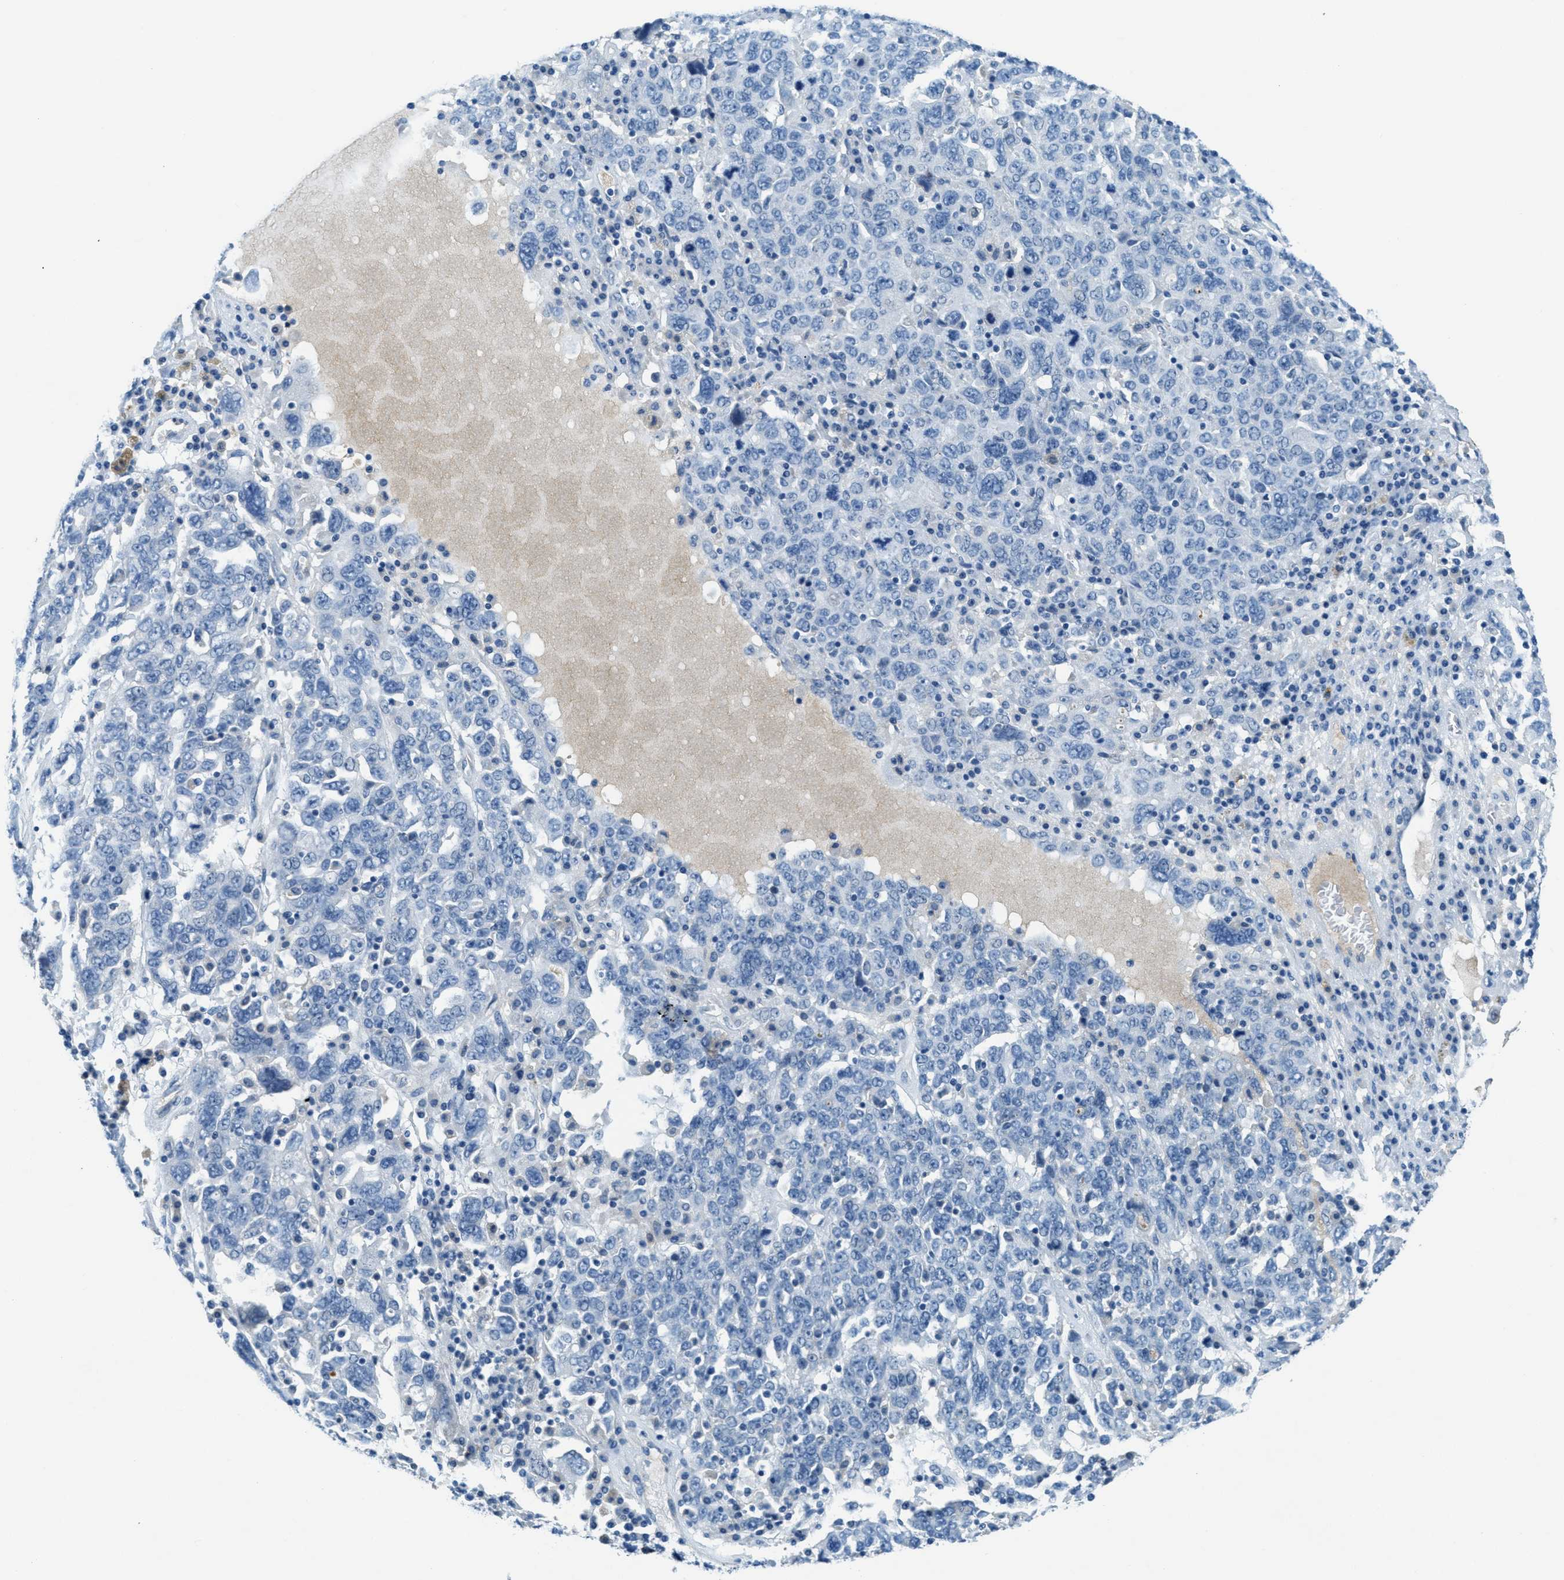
{"staining": {"intensity": "negative", "quantity": "none", "location": "none"}, "tissue": "ovarian cancer", "cell_type": "Tumor cells", "image_type": "cancer", "snomed": [{"axis": "morphology", "description": "Carcinoma, endometroid"}, {"axis": "topography", "description": "Ovary"}], "caption": "Human ovarian endometroid carcinoma stained for a protein using immunohistochemistry shows no expression in tumor cells.", "gene": "A2M", "patient": {"sex": "female", "age": 62}}